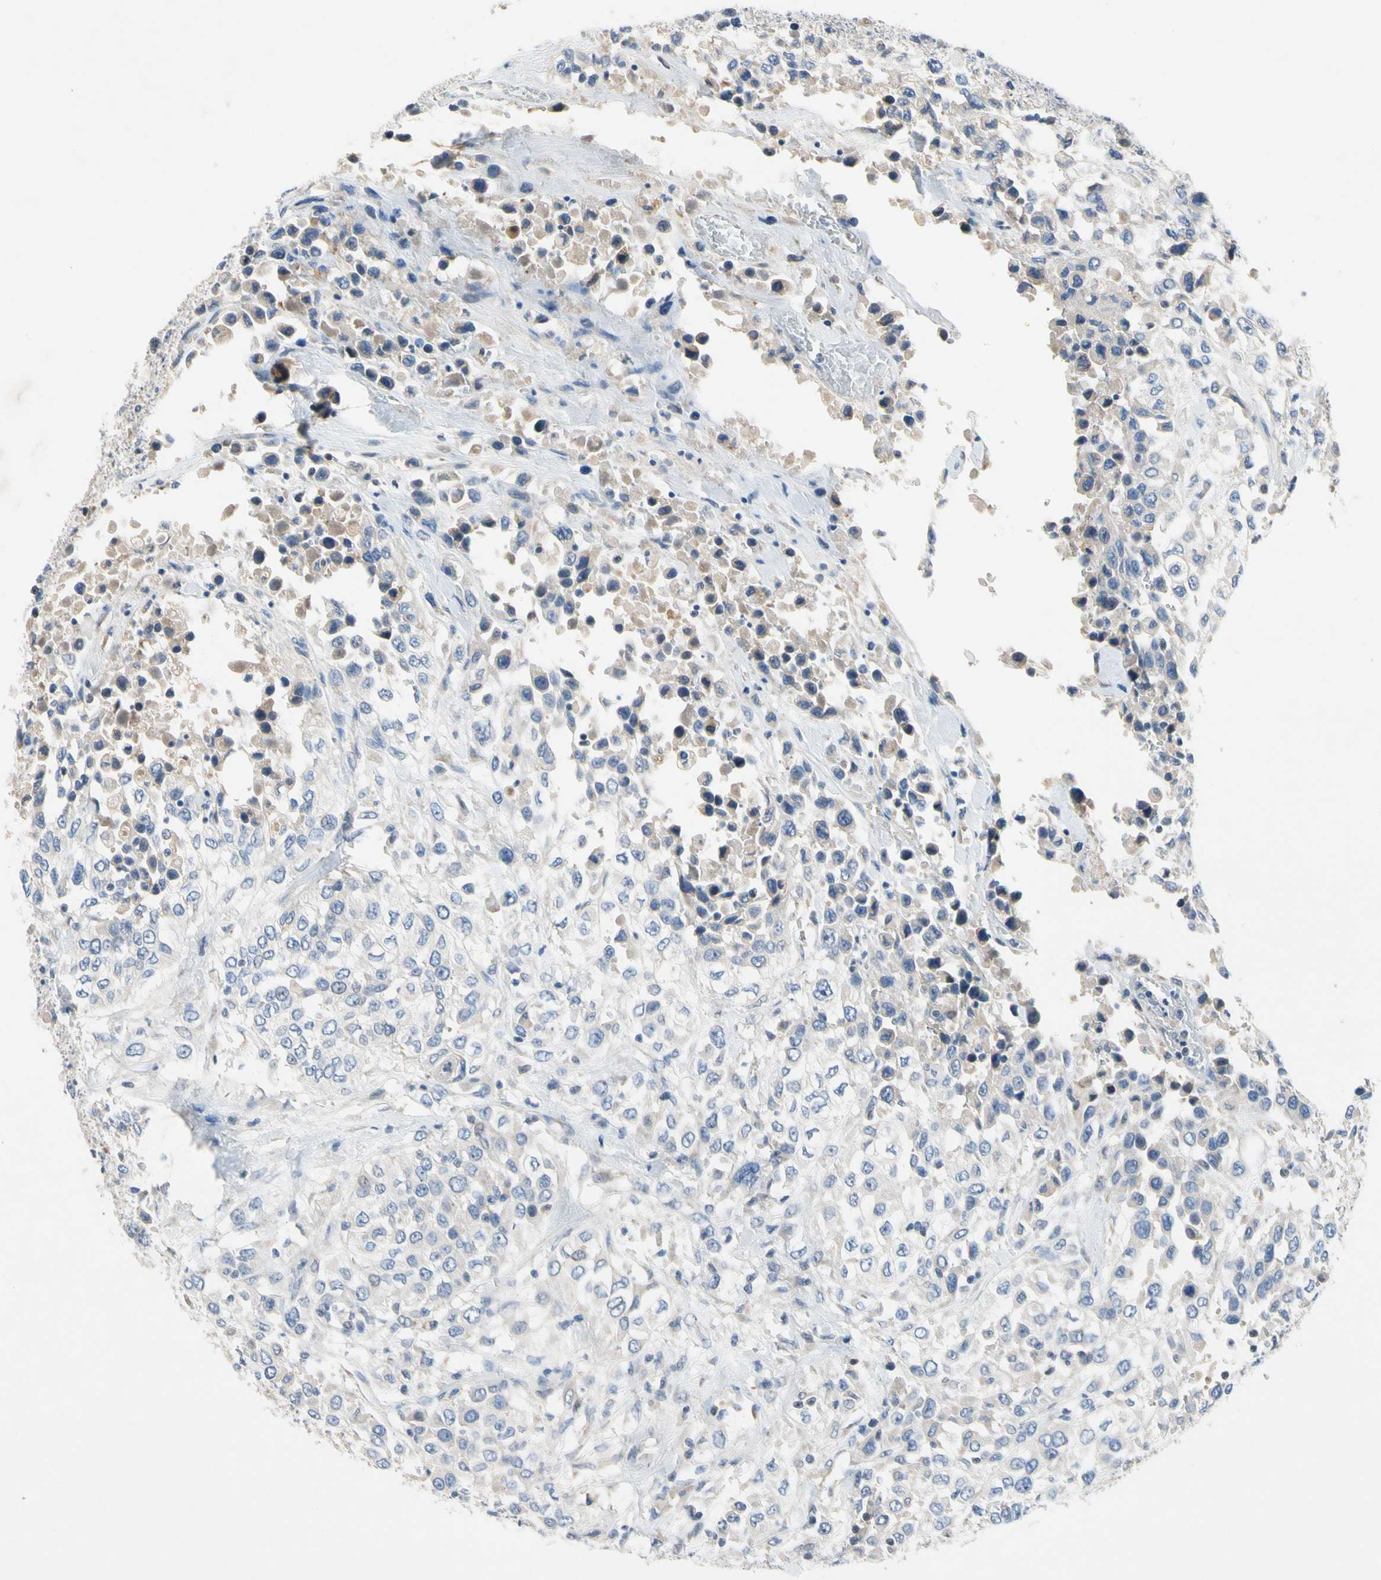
{"staining": {"intensity": "negative", "quantity": "none", "location": "none"}, "tissue": "urothelial cancer", "cell_type": "Tumor cells", "image_type": "cancer", "snomed": [{"axis": "morphology", "description": "Urothelial carcinoma, High grade"}, {"axis": "topography", "description": "Urinary bladder"}], "caption": "The immunohistochemistry histopathology image has no significant staining in tumor cells of urothelial cancer tissue. (DAB IHC, high magnification).", "gene": "GAS6", "patient": {"sex": "female", "age": 80}}